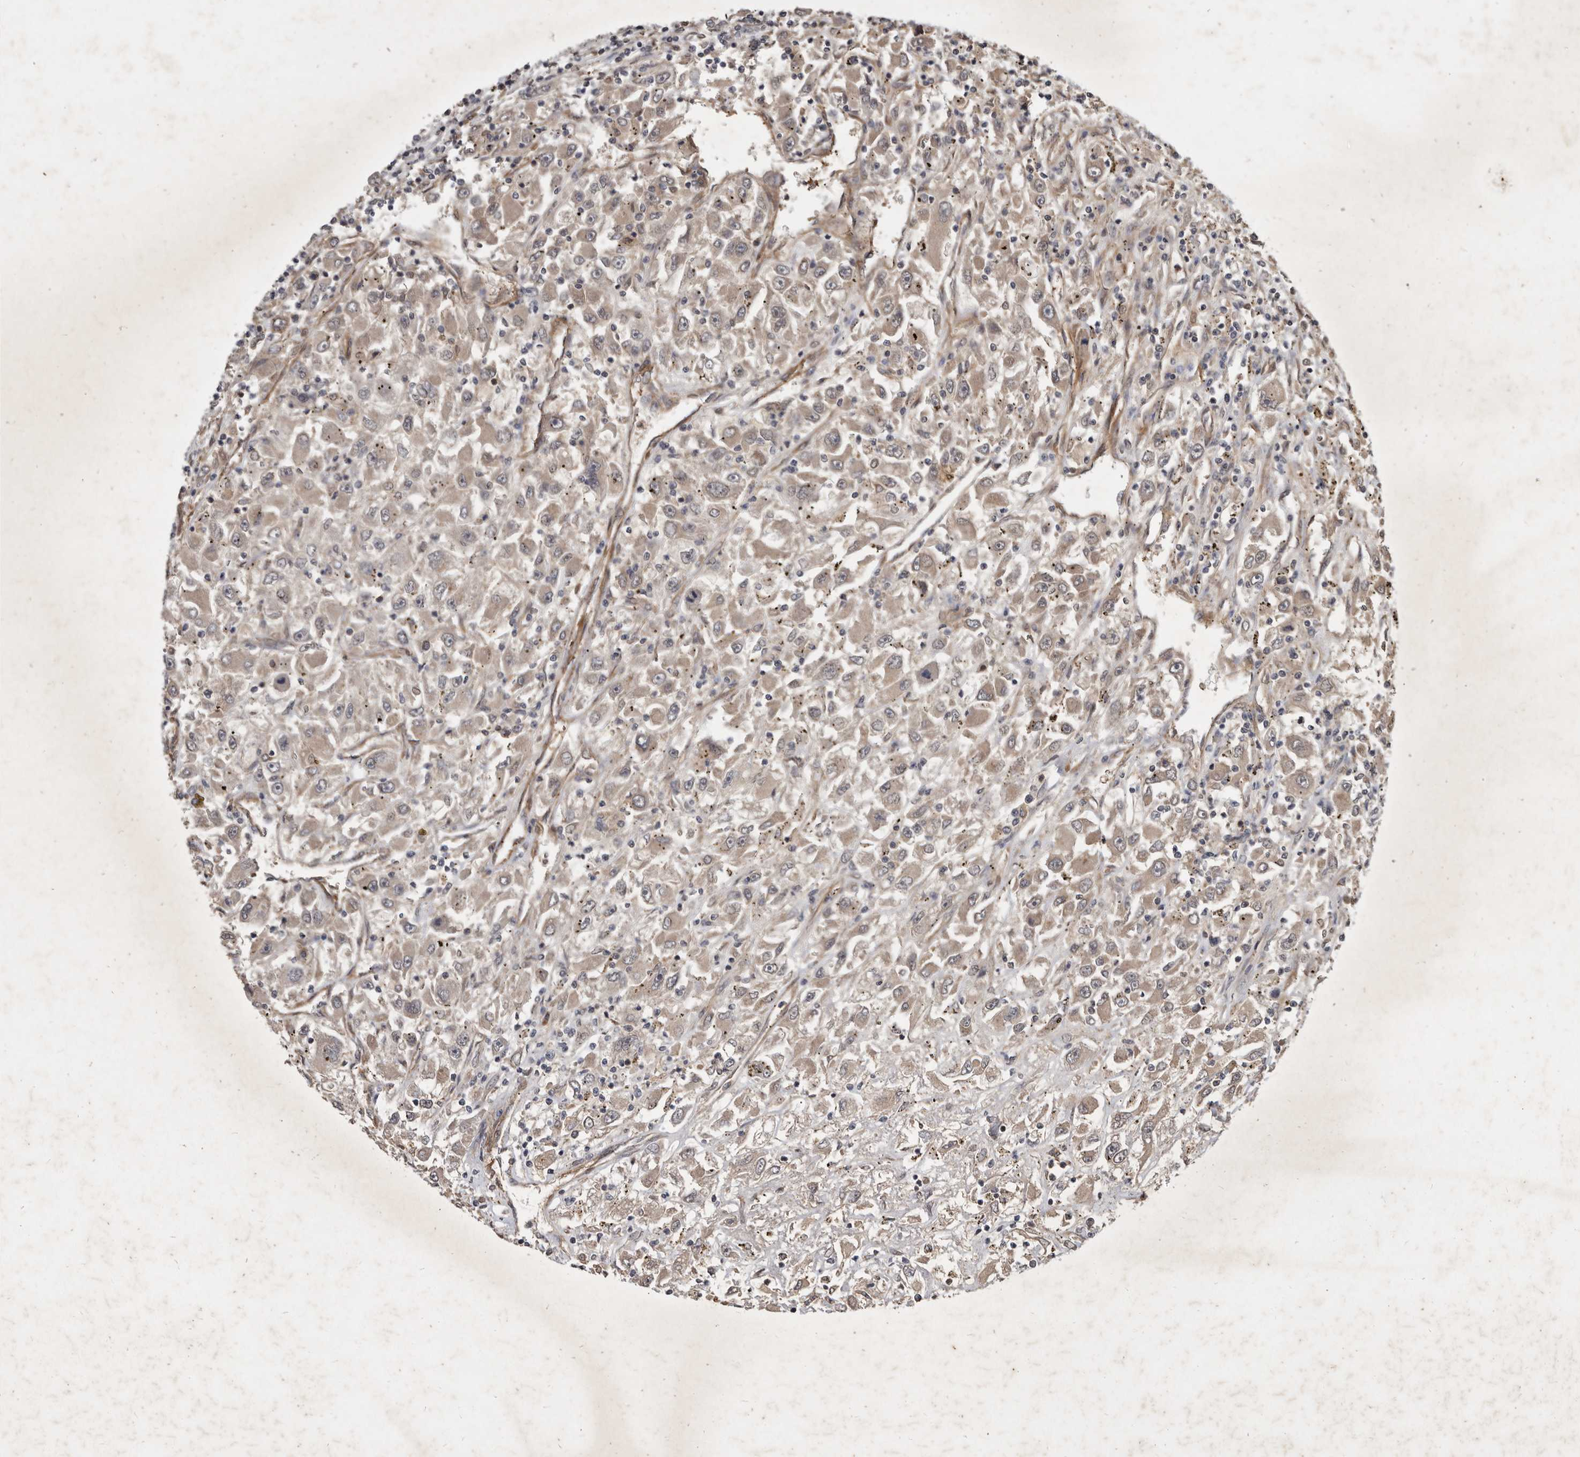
{"staining": {"intensity": "weak", "quantity": ">75%", "location": "cytoplasmic/membranous"}, "tissue": "renal cancer", "cell_type": "Tumor cells", "image_type": "cancer", "snomed": [{"axis": "morphology", "description": "Adenocarcinoma, NOS"}, {"axis": "topography", "description": "Kidney"}], "caption": "An IHC photomicrograph of neoplastic tissue is shown. Protein staining in brown highlights weak cytoplasmic/membranous positivity in renal adenocarcinoma within tumor cells. The protein of interest is stained brown, and the nuclei are stained in blue (DAB (3,3'-diaminobenzidine) IHC with brightfield microscopy, high magnification).", "gene": "DNAJC28", "patient": {"sex": "female", "age": 52}}